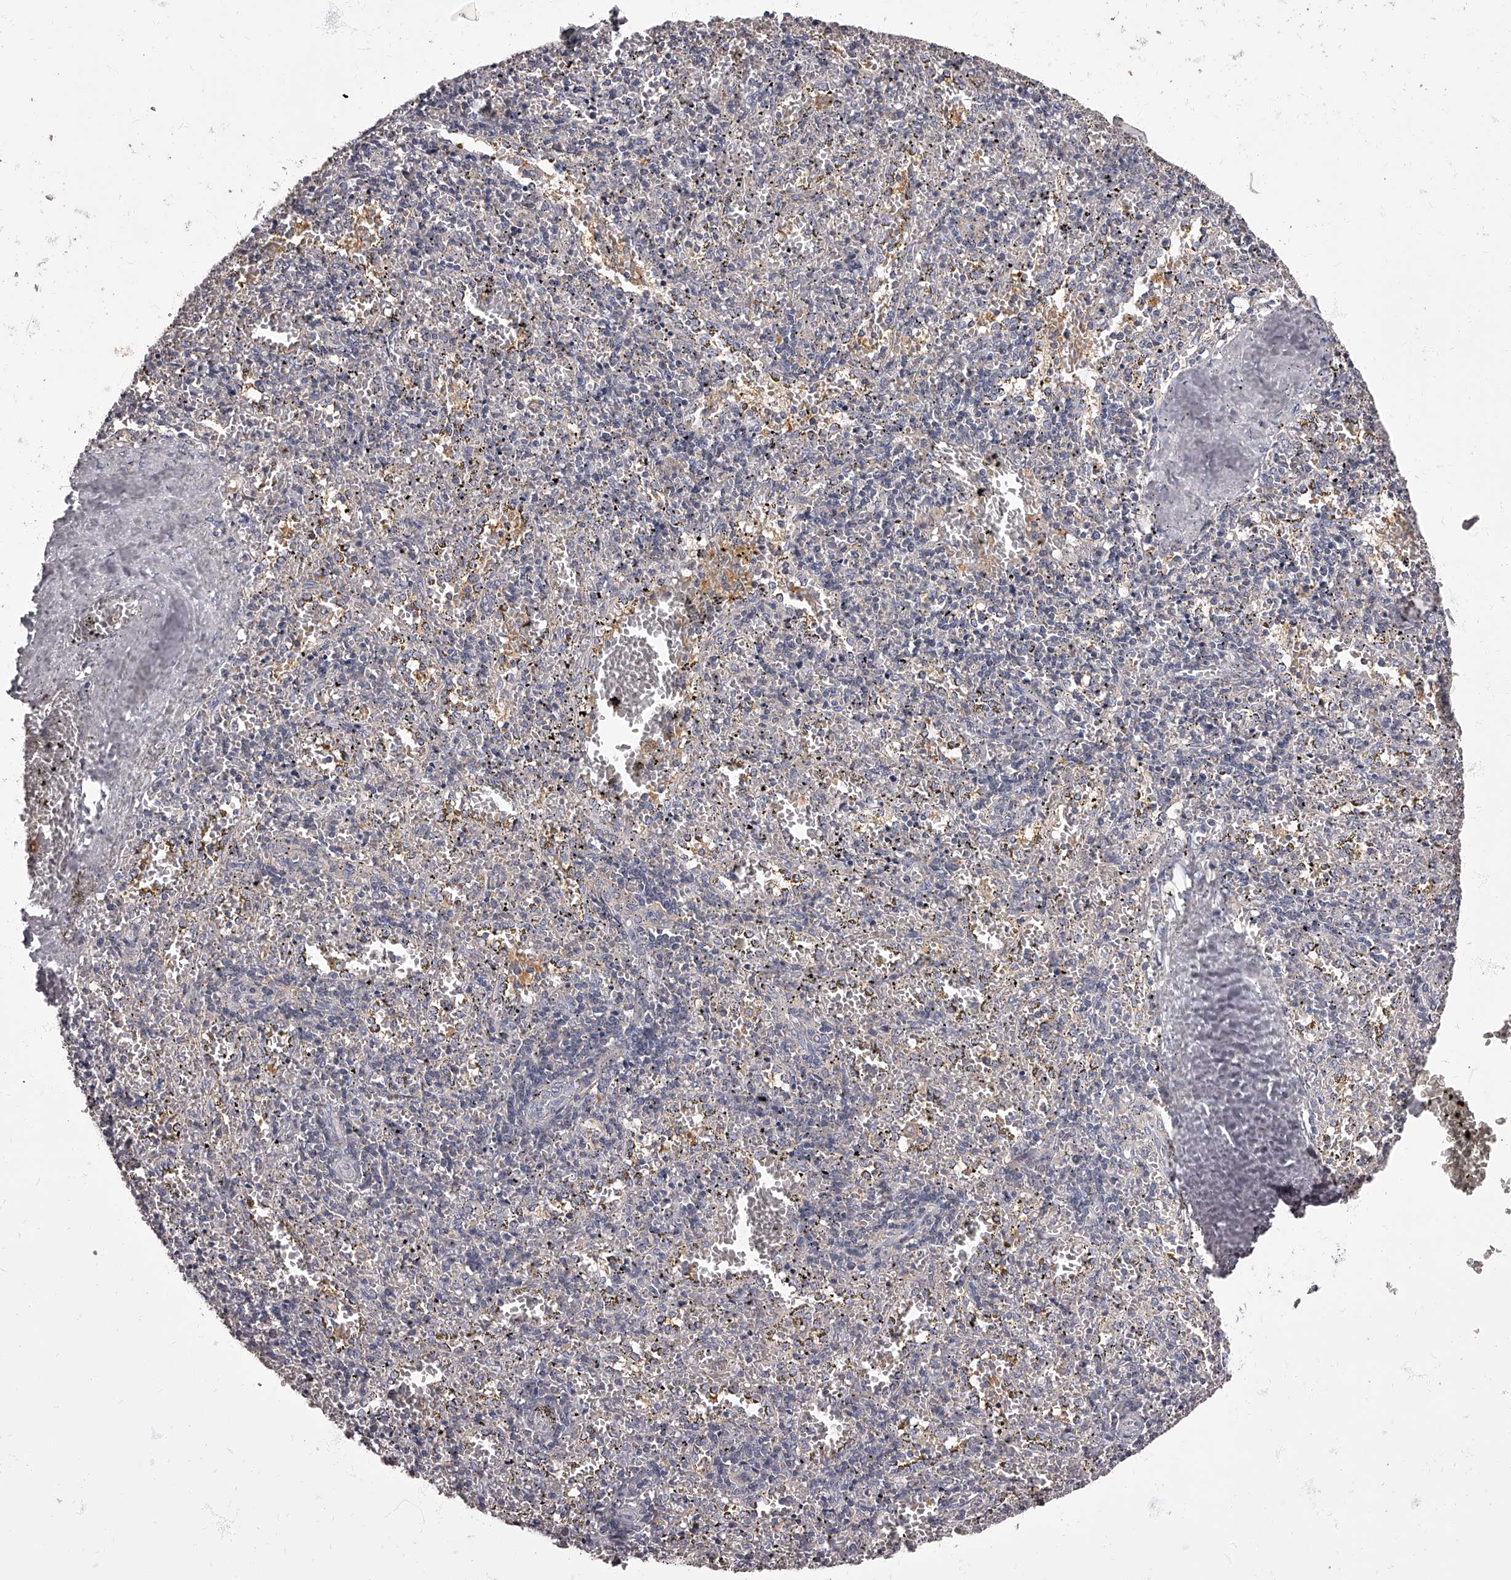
{"staining": {"intensity": "negative", "quantity": "none", "location": "none"}, "tissue": "spleen", "cell_type": "Cells in red pulp", "image_type": "normal", "snomed": [{"axis": "morphology", "description": "Normal tissue, NOS"}, {"axis": "topography", "description": "Spleen"}], "caption": "IHC photomicrograph of unremarkable spleen: human spleen stained with DAB (3,3'-diaminobenzidine) shows no significant protein positivity in cells in red pulp.", "gene": "APEH", "patient": {"sex": "male", "age": 11}}